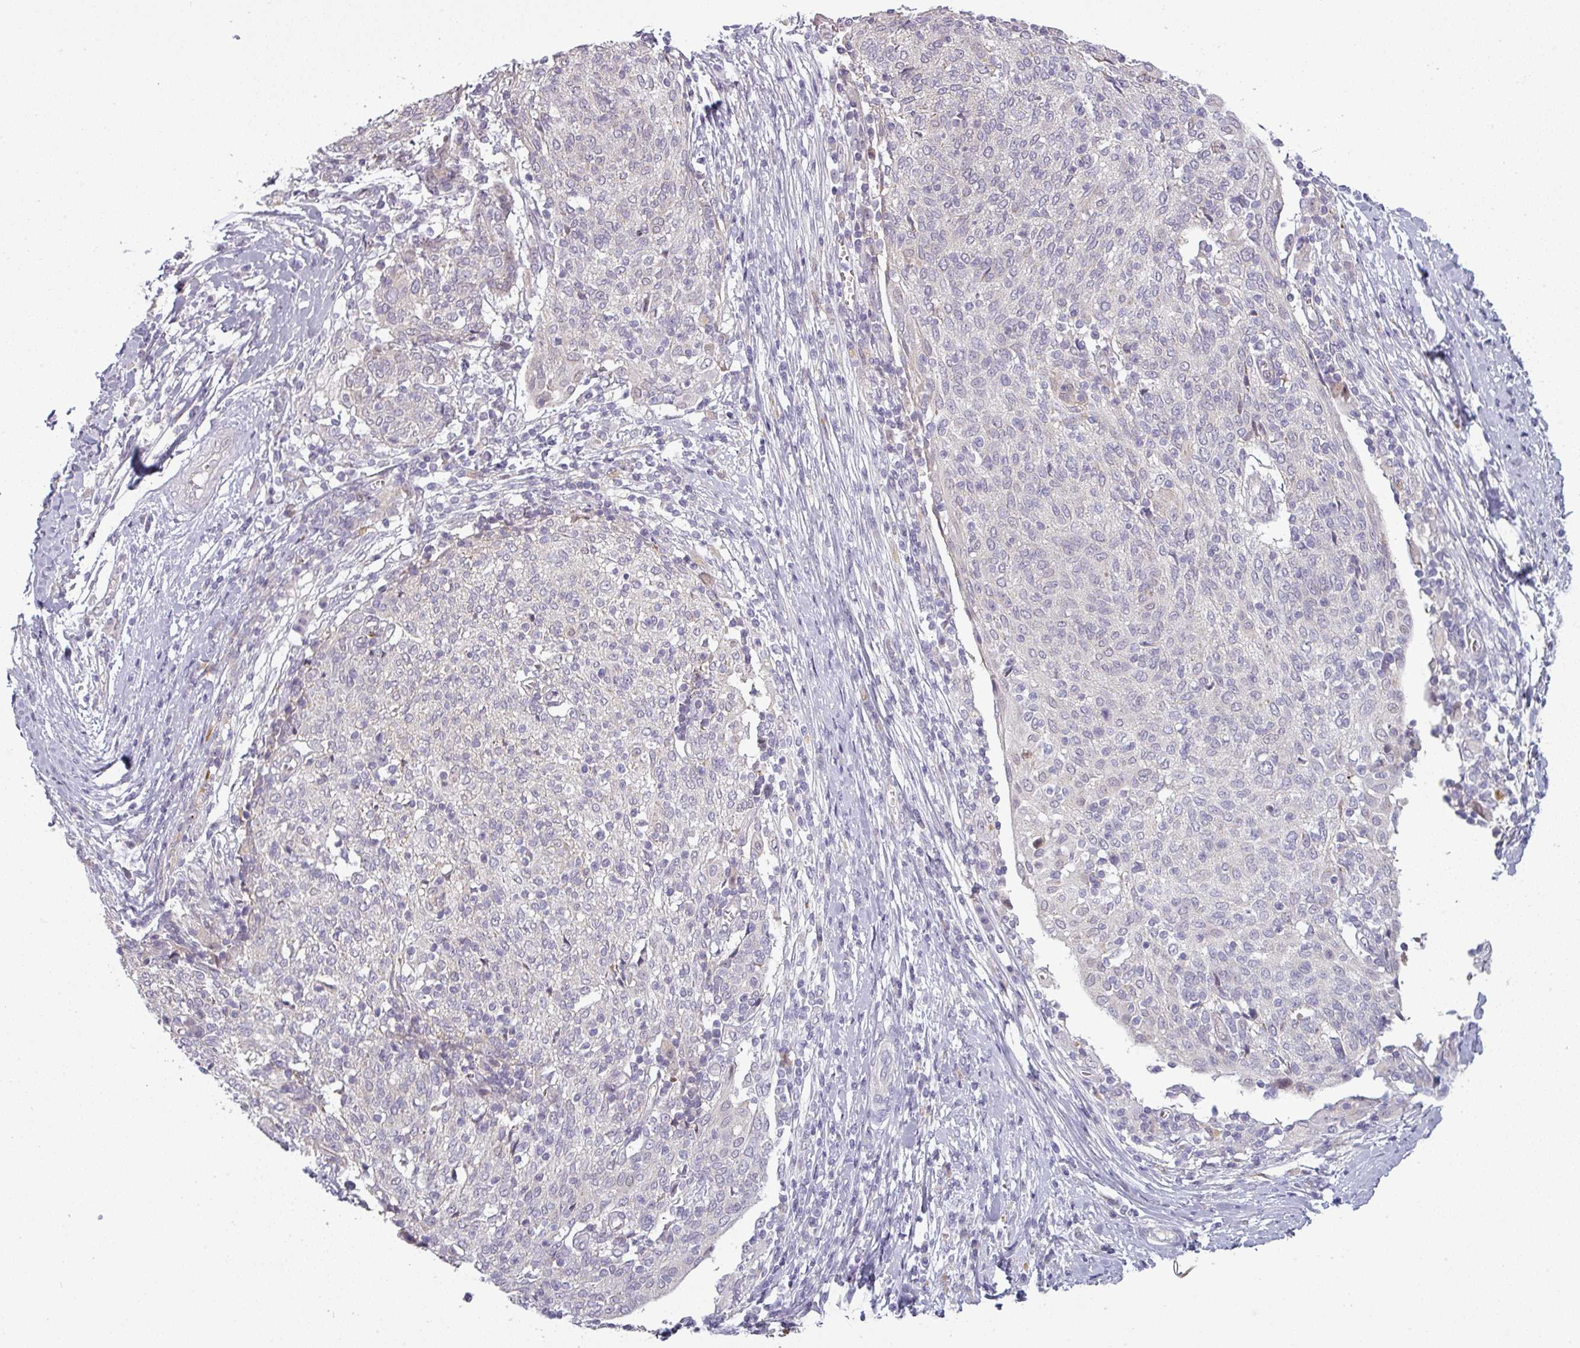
{"staining": {"intensity": "negative", "quantity": "none", "location": "none"}, "tissue": "cervical cancer", "cell_type": "Tumor cells", "image_type": "cancer", "snomed": [{"axis": "morphology", "description": "Squamous cell carcinoma, NOS"}, {"axis": "topography", "description": "Cervix"}], "caption": "DAB (3,3'-diaminobenzidine) immunohistochemical staining of human cervical squamous cell carcinoma shows no significant expression in tumor cells.", "gene": "C2orf16", "patient": {"sex": "female", "age": 52}}